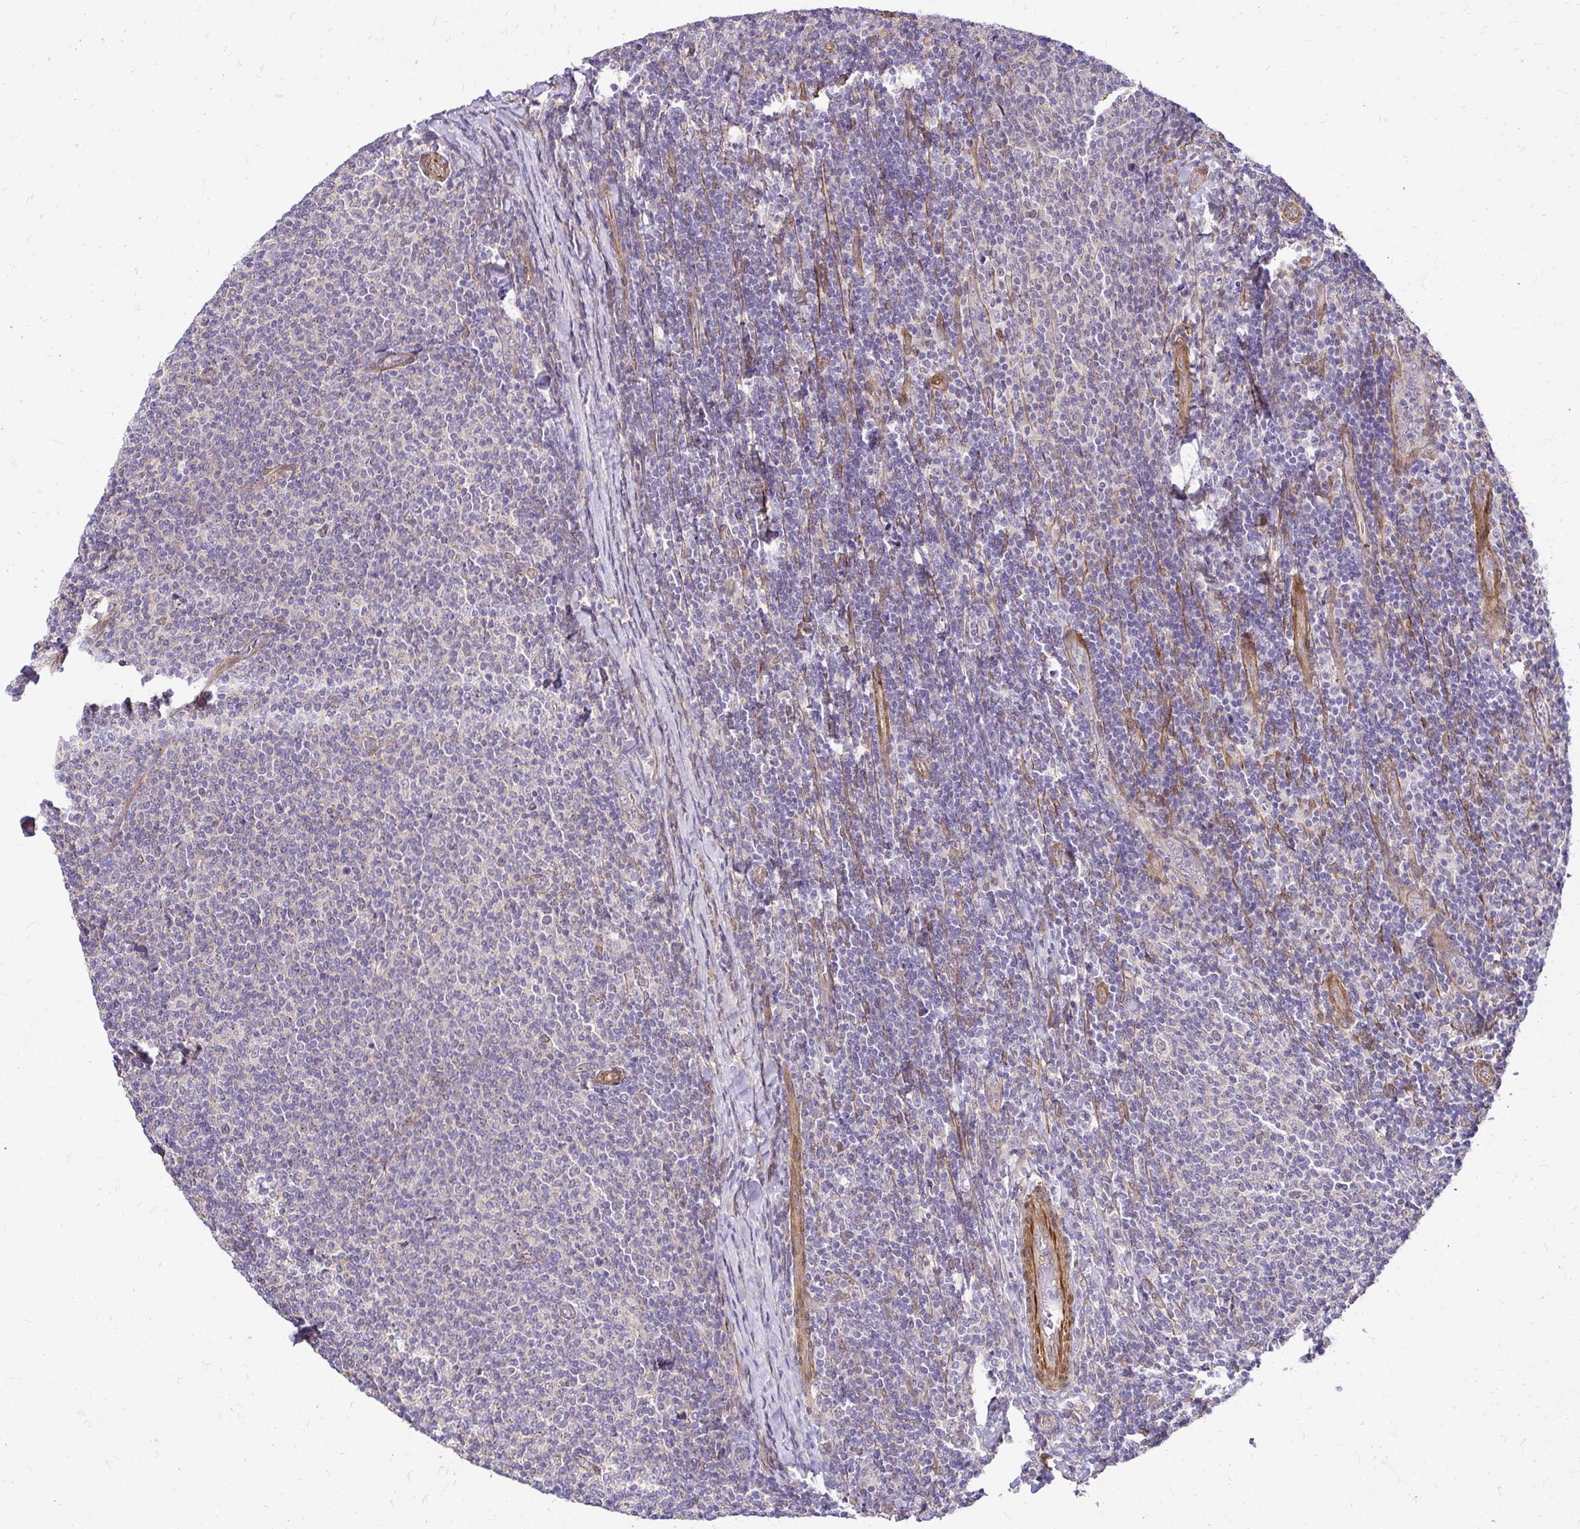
{"staining": {"intensity": "negative", "quantity": "none", "location": "none"}, "tissue": "lymphoma", "cell_type": "Tumor cells", "image_type": "cancer", "snomed": [{"axis": "morphology", "description": "Malignant lymphoma, non-Hodgkin's type, Low grade"}, {"axis": "topography", "description": "Lymph node"}], "caption": "Immunohistochemistry photomicrograph of lymphoma stained for a protein (brown), which shows no staining in tumor cells.", "gene": "YAP1", "patient": {"sex": "male", "age": 52}}